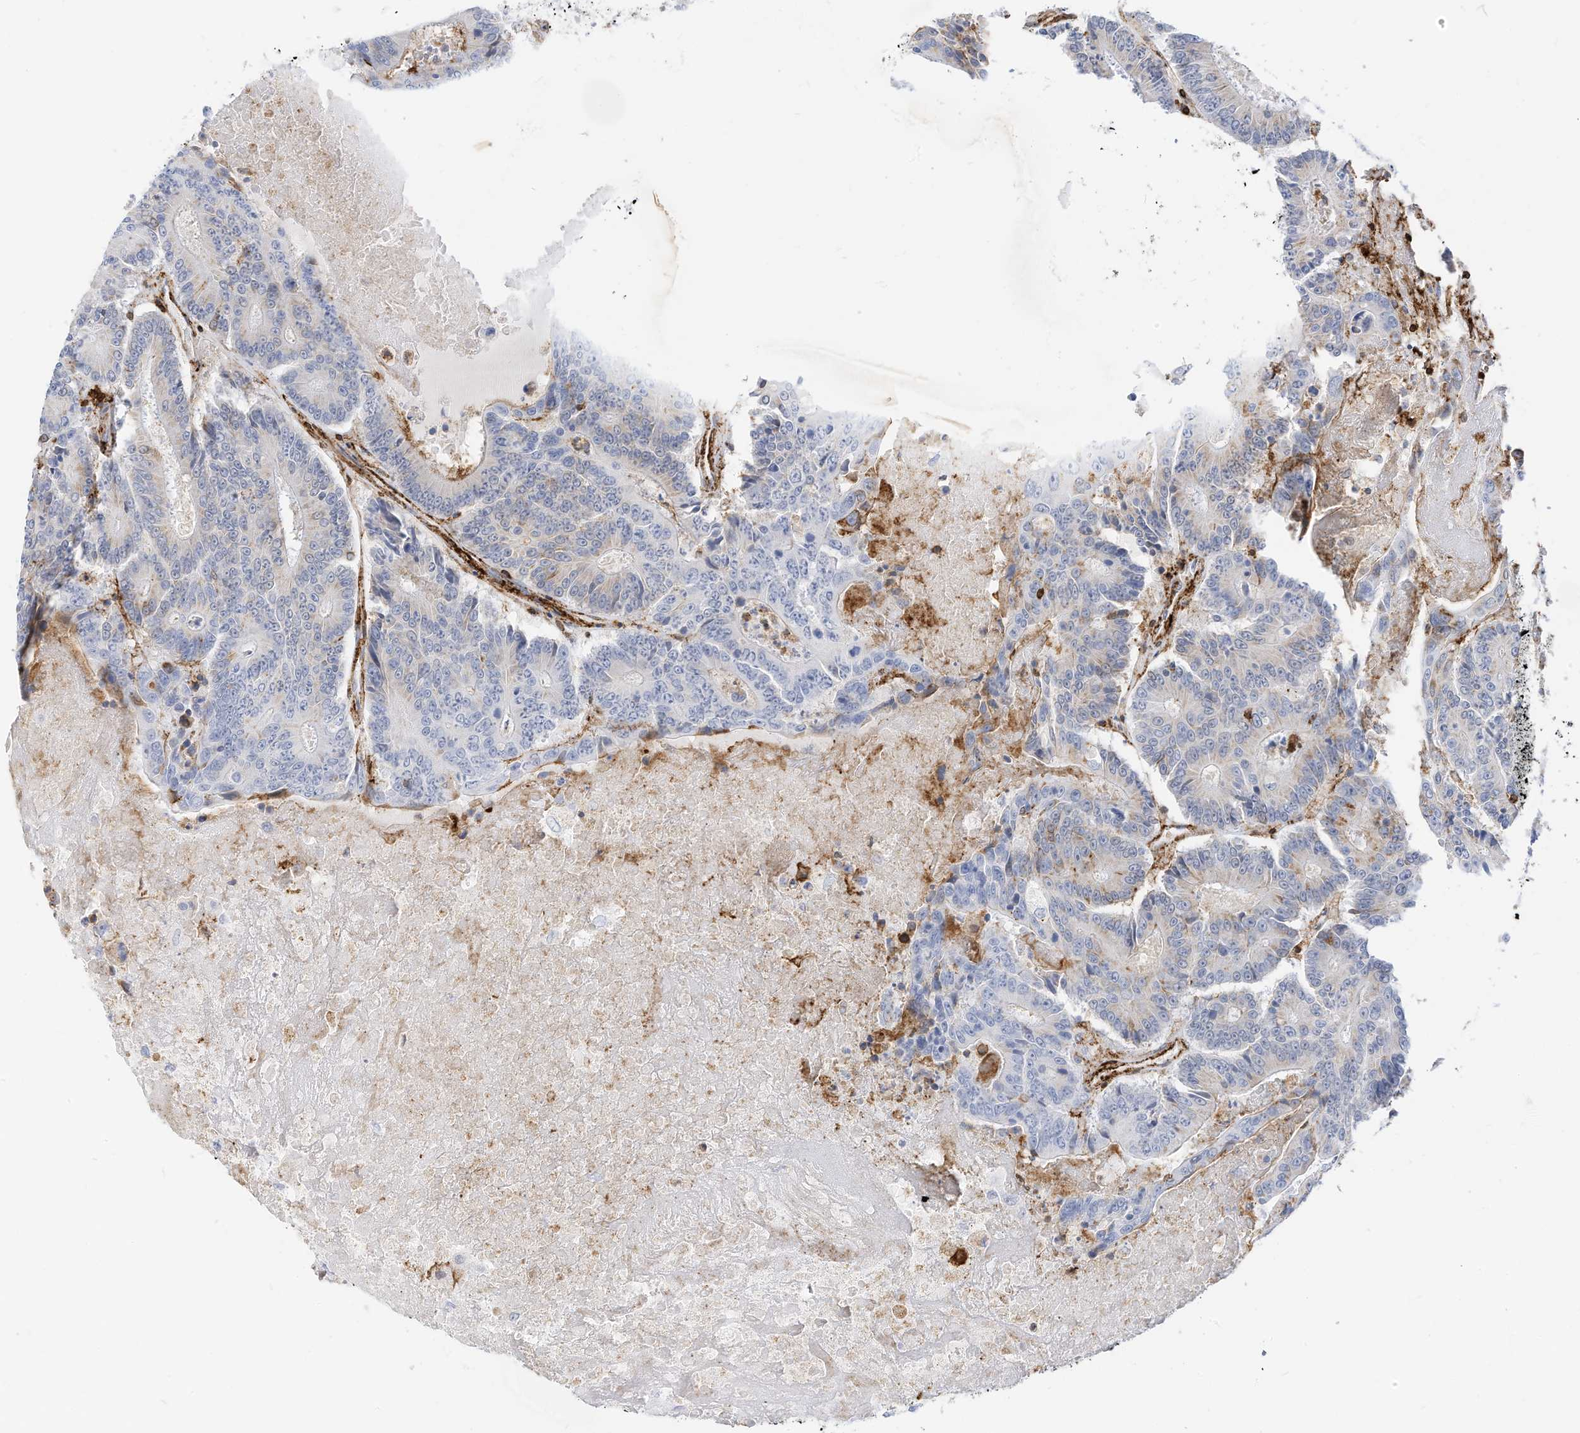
{"staining": {"intensity": "negative", "quantity": "none", "location": "none"}, "tissue": "colorectal cancer", "cell_type": "Tumor cells", "image_type": "cancer", "snomed": [{"axis": "morphology", "description": "Adenocarcinoma, NOS"}, {"axis": "topography", "description": "Colon"}], "caption": "Adenocarcinoma (colorectal) stained for a protein using immunohistochemistry (IHC) reveals no expression tumor cells.", "gene": "TXNDC9", "patient": {"sex": "male", "age": 83}}